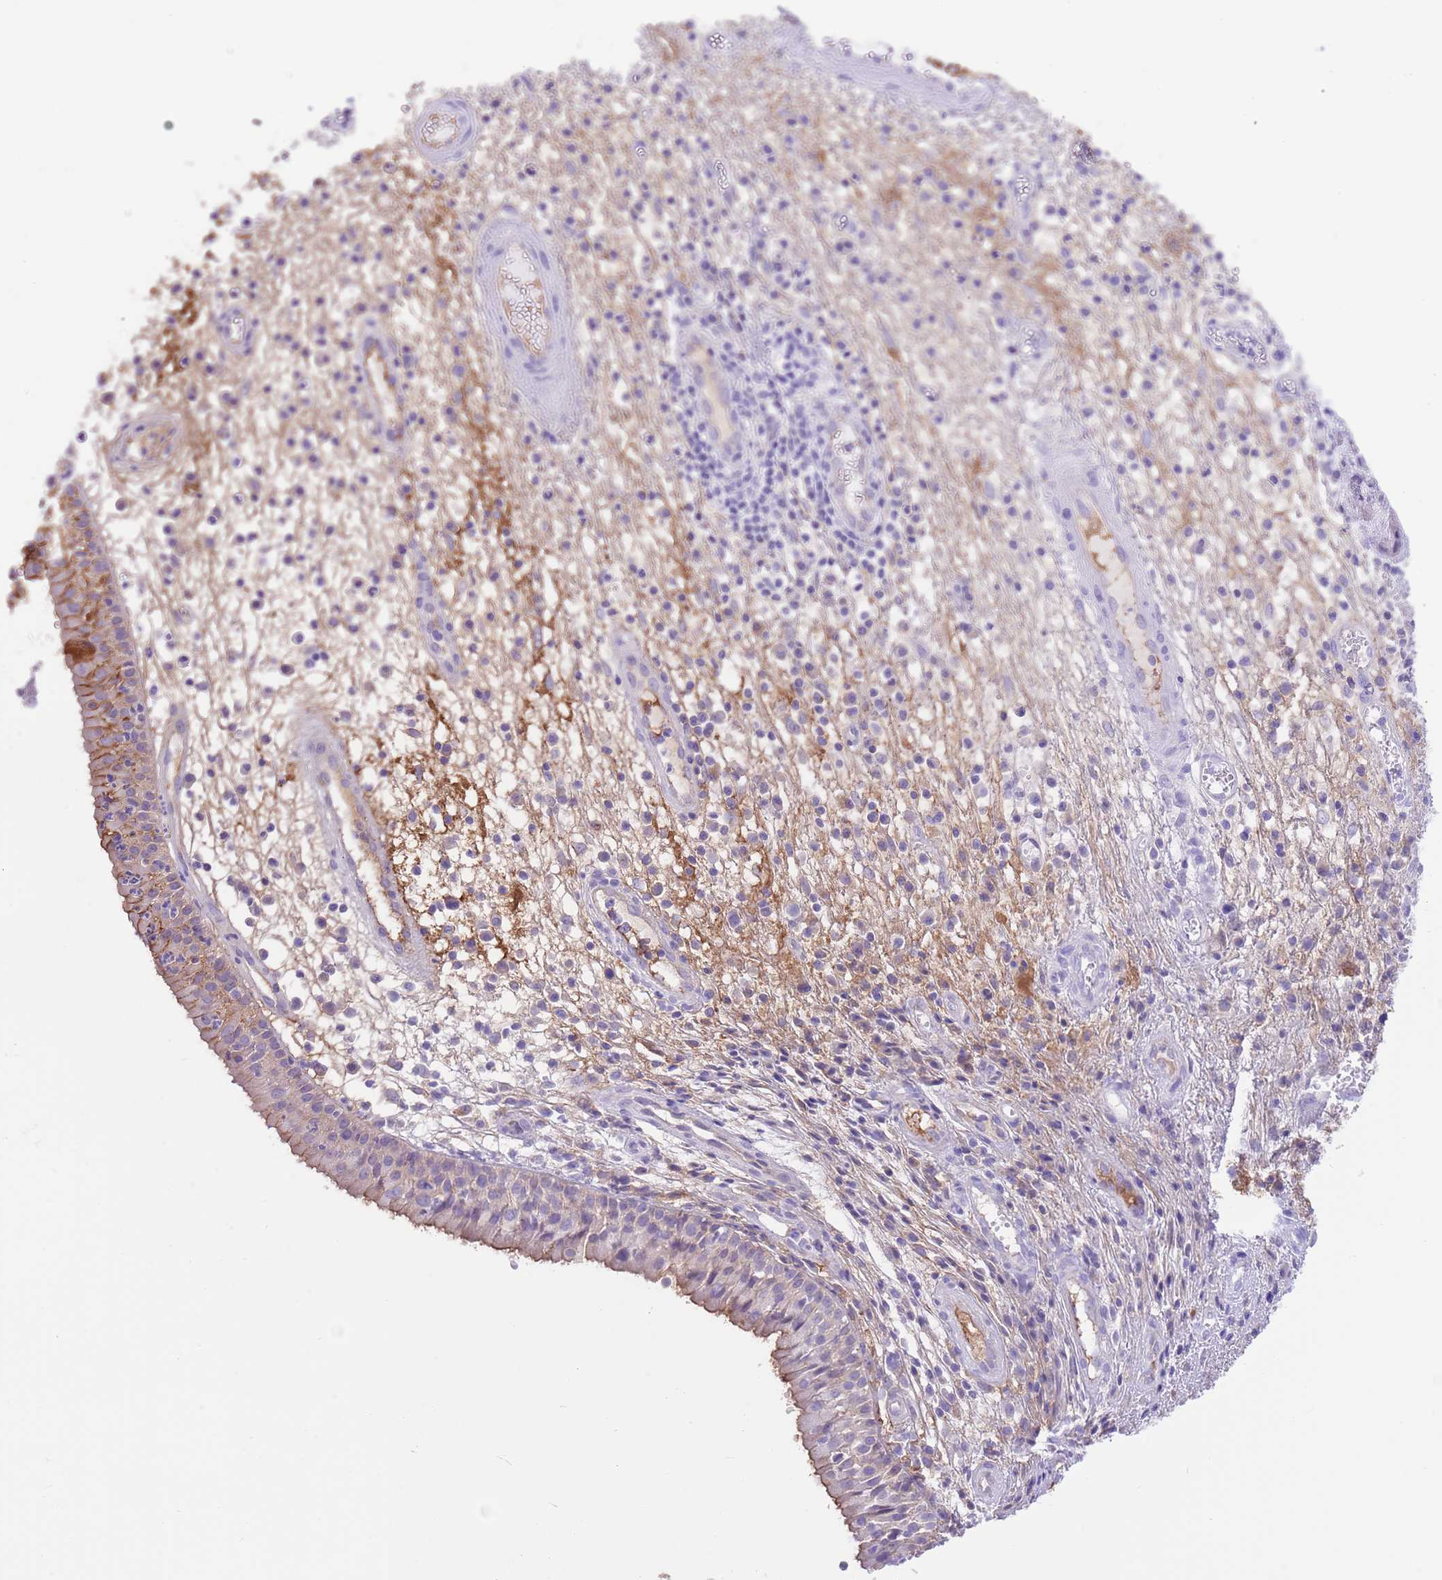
{"staining": {"intensity": "weak", "quantity": "25%-75%", "location": "cytoplasmic/membranous"}, "tissue": "nasopharynx", "cell_type": "Respiratory epithelial cells", "image_type": "normal", "snomed": [{"axis": "morphology", "description": "Normal tissue, NOS"}, {"axis": "topography", "description": "Nasopharynx"}], "caption": "Protein staining exhibits weak cytoplasmic/membranous staining in approximately 25%-75% of respiratory epithelial cells in benign nasopharynx.", "gene": "IGF1", "patient": {"sex": "female", "age": 63}}